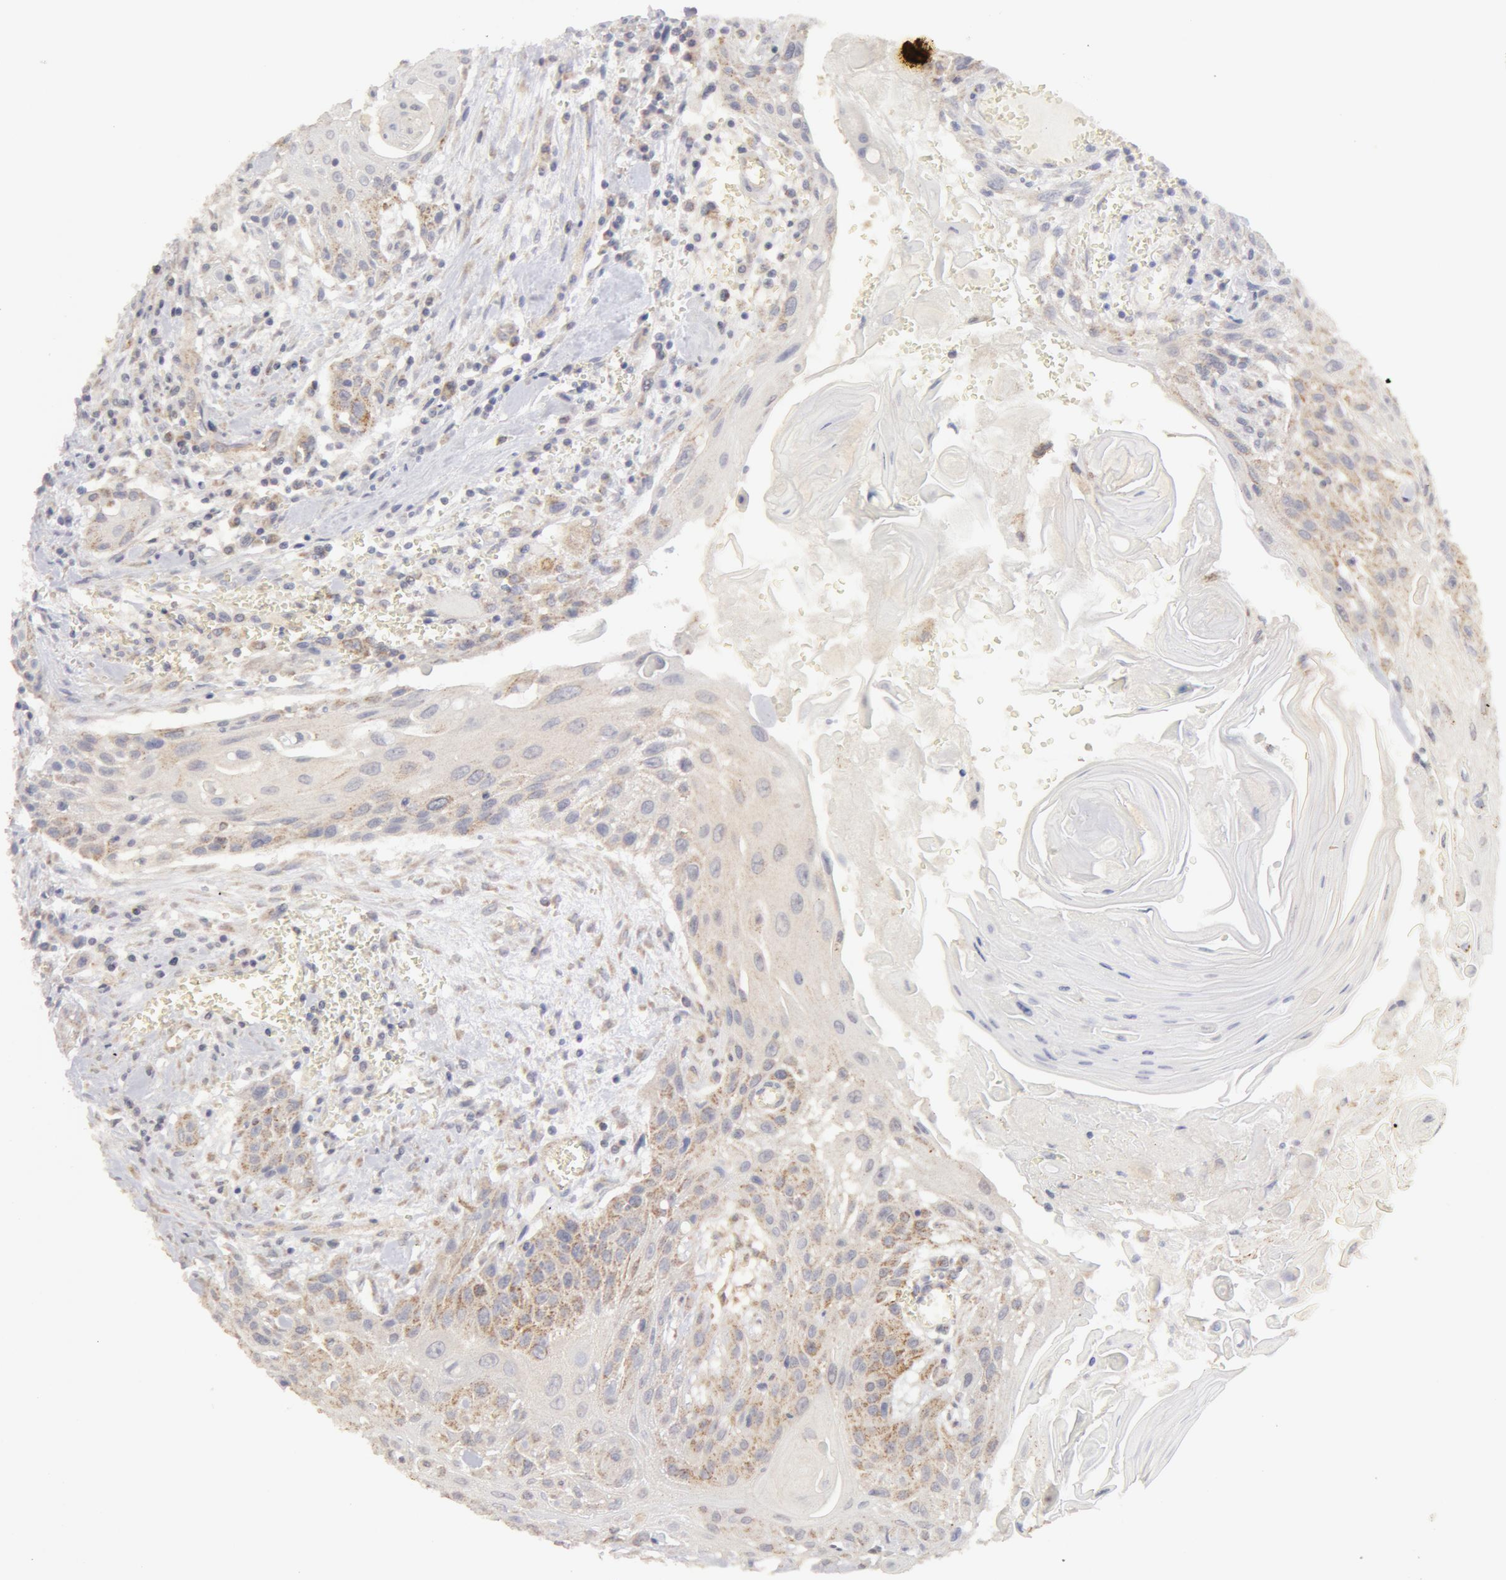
{"staining": {"intensity": "negative", "quantity": "none", "location": "none"}, "tissue": "head and neck cancer", "cell_type": "Tumor cells", "image_type": "cancer", "snomed": [{"axis": "morphology", "description": "Squamous cell carcinoma, NOS"}, {"axis": "morphology", "description": "Squamous cell carcinoma, metastatic, NOS"}, {"axis": "topography", "description": "Lymph node"}, {"axis": "topography", "description": "Salivary gland"}, {"axis": "topography", "description": "Head-Neck"}], "caption": "This is an immunohistochemistry photomicrograph of metastatic squamous cell carcinoma (head and neck). There is no expression in tumor cells.", "gene": "ADPRH", "patient": {"sex": "female", "age": 74}}